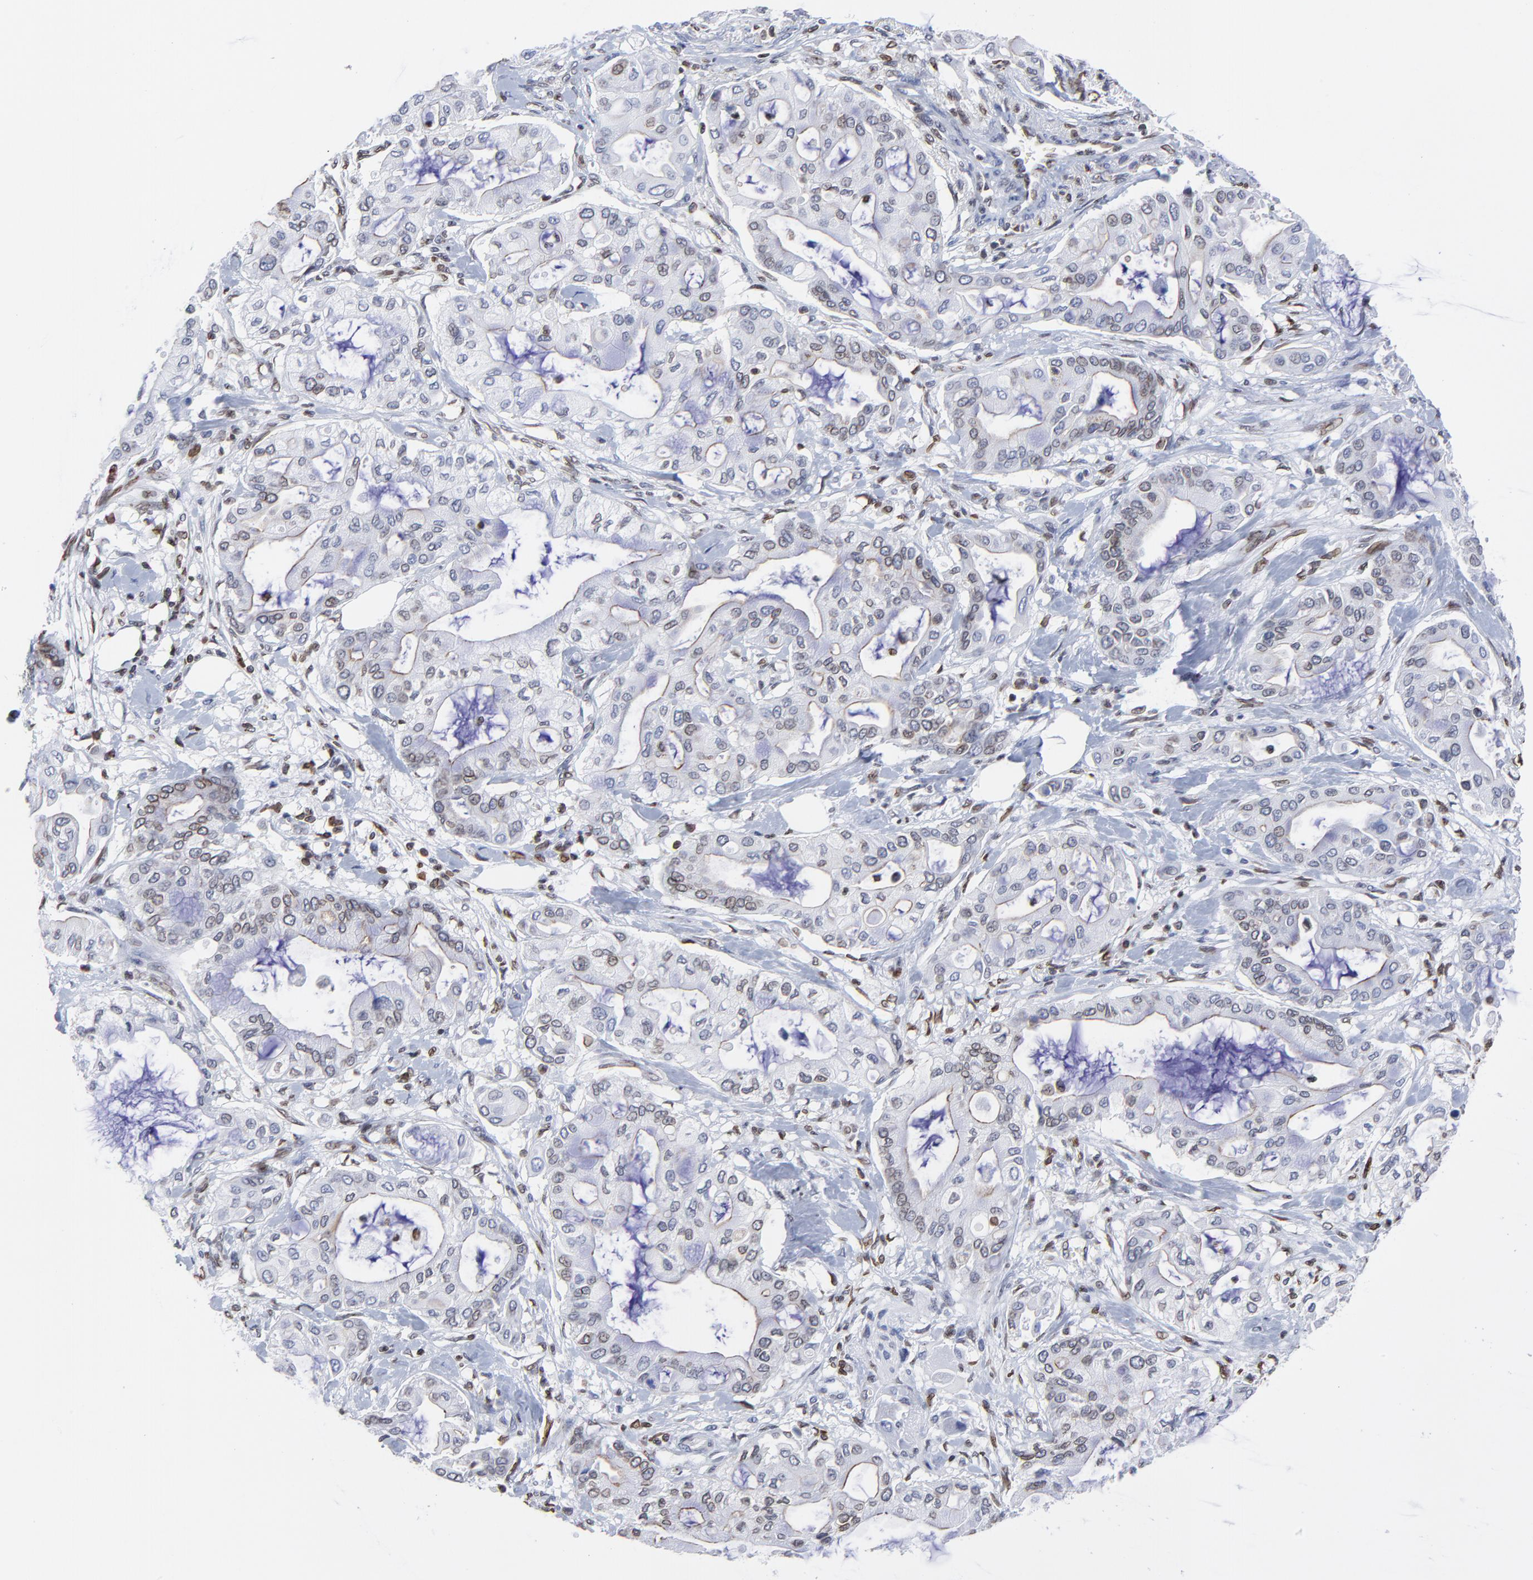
{"staining": {"intensity": "weak", "quantity": "<25%", "location": "nuclear"}, "tissue": "pancreatic cancer", "cell_type": "Tumor cells", "image_type": "cancer", "snomed": [{"axis": "morphology", "description": "Adenocarcinoma, NOS"}, {"axis": "morphology", "description": "Adenocarcinoma, metastatic, NOS"}, {"axis": "topography", "description": "Lymph node"}, {"axis": "topography", "description": "Pancreas"}, {"axis": "topography", "description": "Duodenum"}], "caption": "A high-resolution image shows IHC staining of pancreatic cancer, which shows no significant positivity in tumor cells.", "gene": "THAP7", "patient": {"sex": "female", "age": 64}}